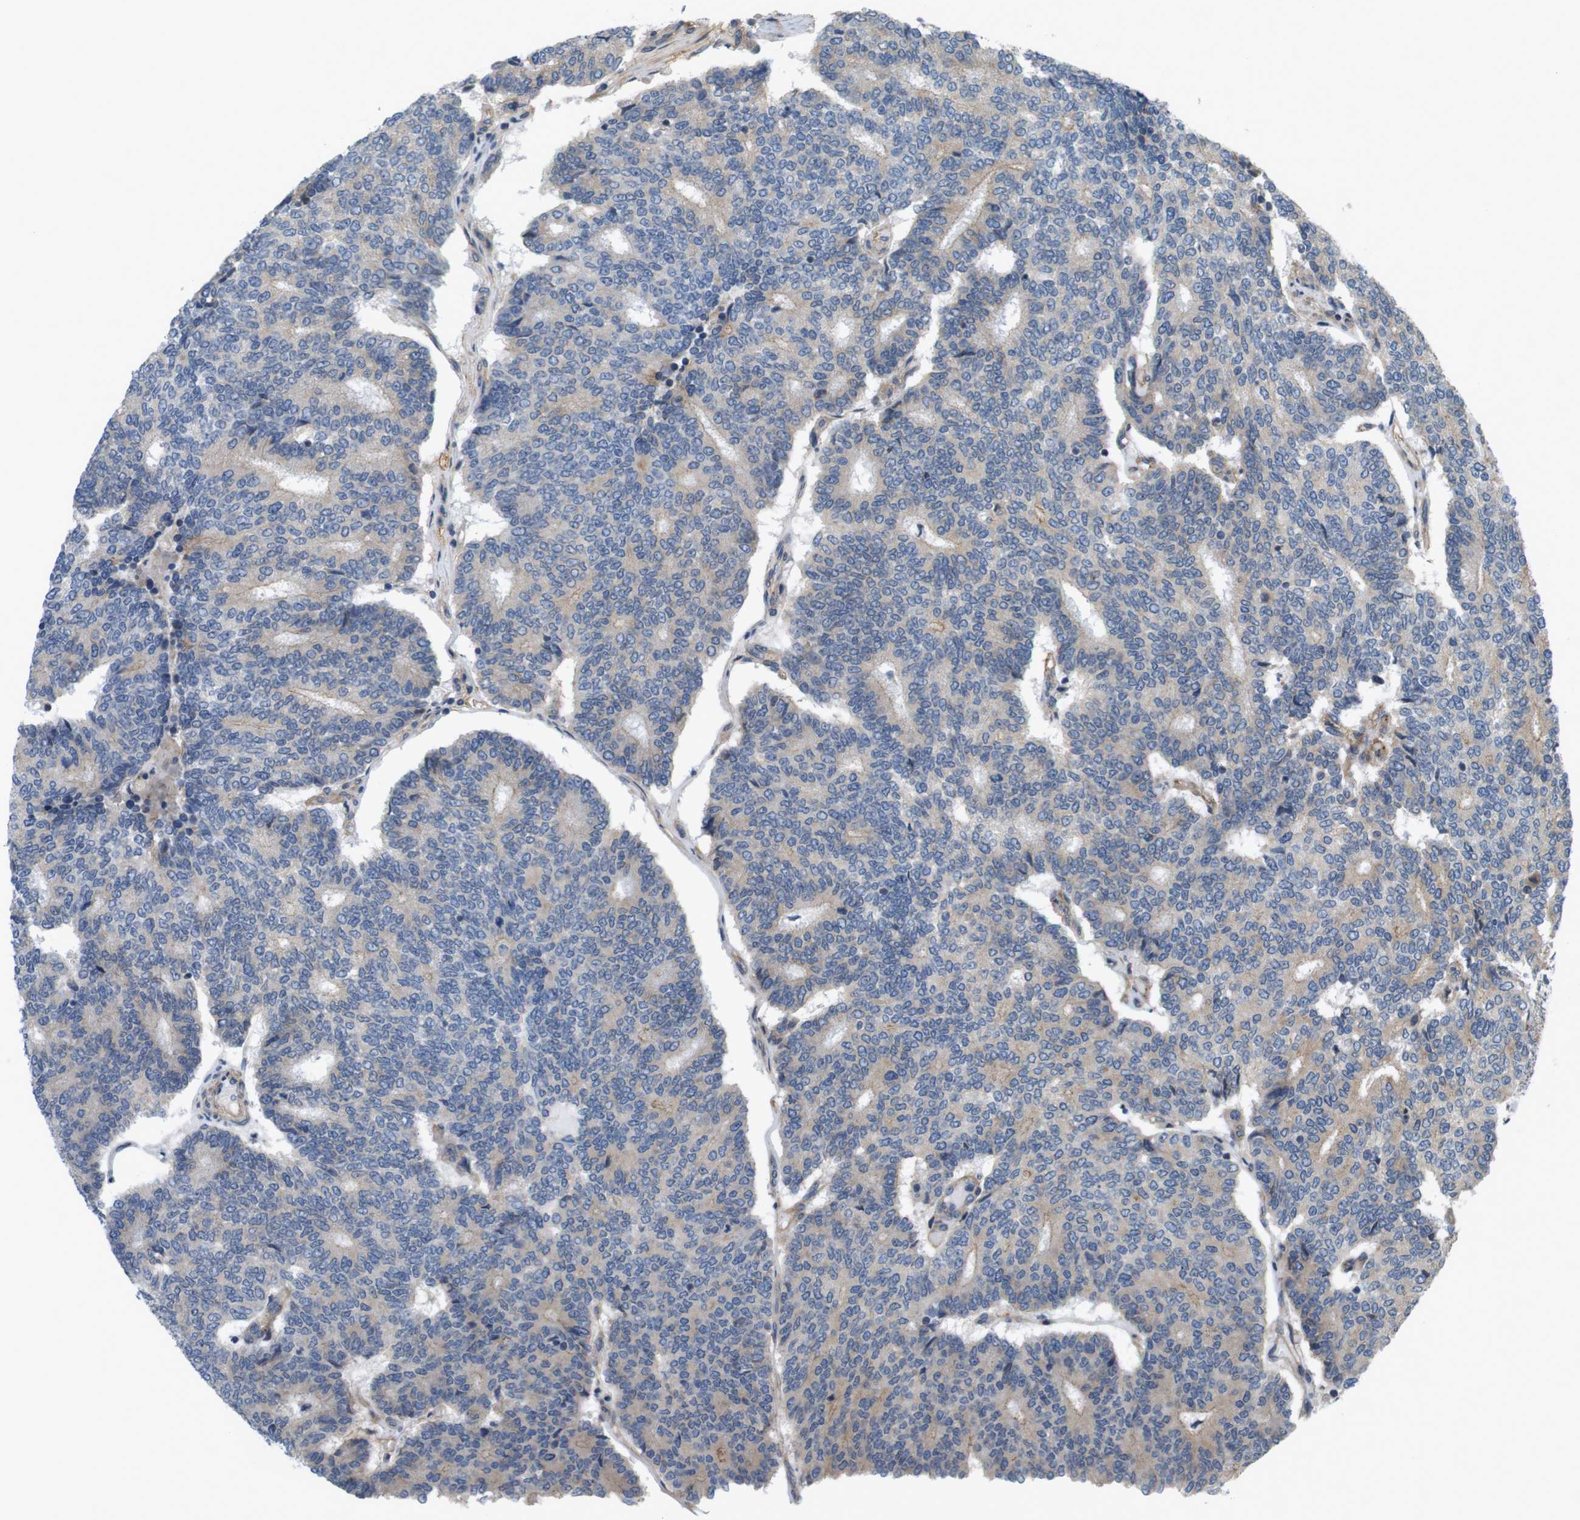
{"staining": {"intensity": "weak", "quantity": ">75%", "location": "cytoplasmic/membranous"}, "tissue": "prostate cancer", "cell_type": "Tumor cells", "image_type": "cancer", "snomed": [{"axis": "morphology", "description": "Normal tissue, NOS"}, {"axis": "morphology", "description": "Adenocarcinoma, High grade"}, {"axis": "topography", "description": "Prostate"}, {"axis": "topography", "description": "Seminal veicle"}], "caption": "Prostate cancer (high-grade adenocarcinoma) stained with immunohistochemistry reveals weak cytoplasmic/membranous staining in approximately >75% of tumor cells.", "gene": "BVES", "patient": {"sex": "male", "age": 55}}